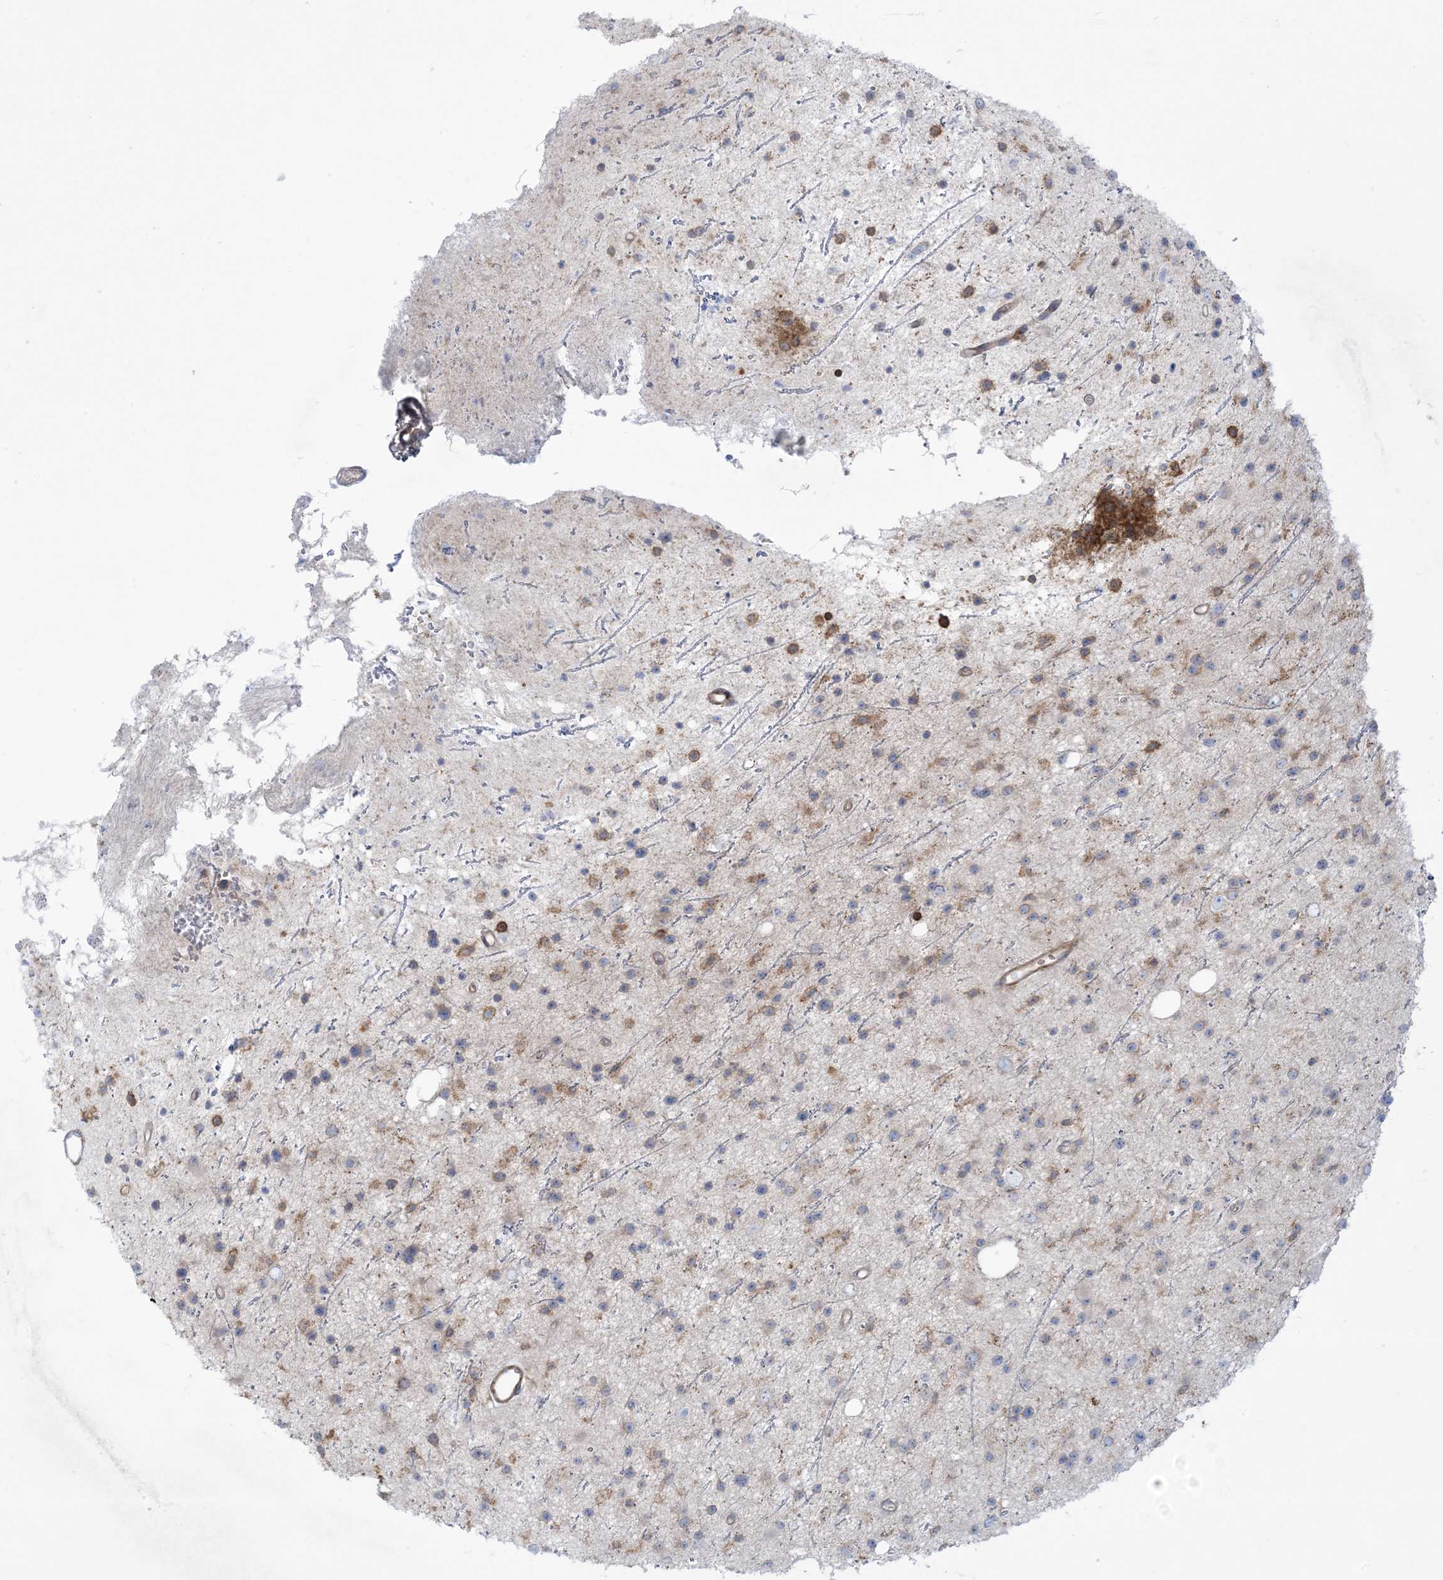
{"staining": {"intensity": "weak", "quantity": "<25%", "location": "cytoplasmic/membranous"}, "tissue": "glioma", "cell_type": "Tumor cells", "image_type": "cancer", "snomed": [{"axis": "morphology", "description": "Glioma, malignant, Low grade"}, {"axis": "topography", "description": "Cerebral cortex"}], "caption": "DAB (3,3'-diaminobenzidine) immunohistochemical staining of glioma demonstrates no significant positivity in tumor cells.", "gene": "ARHGAP30", "patient": {"sex": "female", "age": 39}}